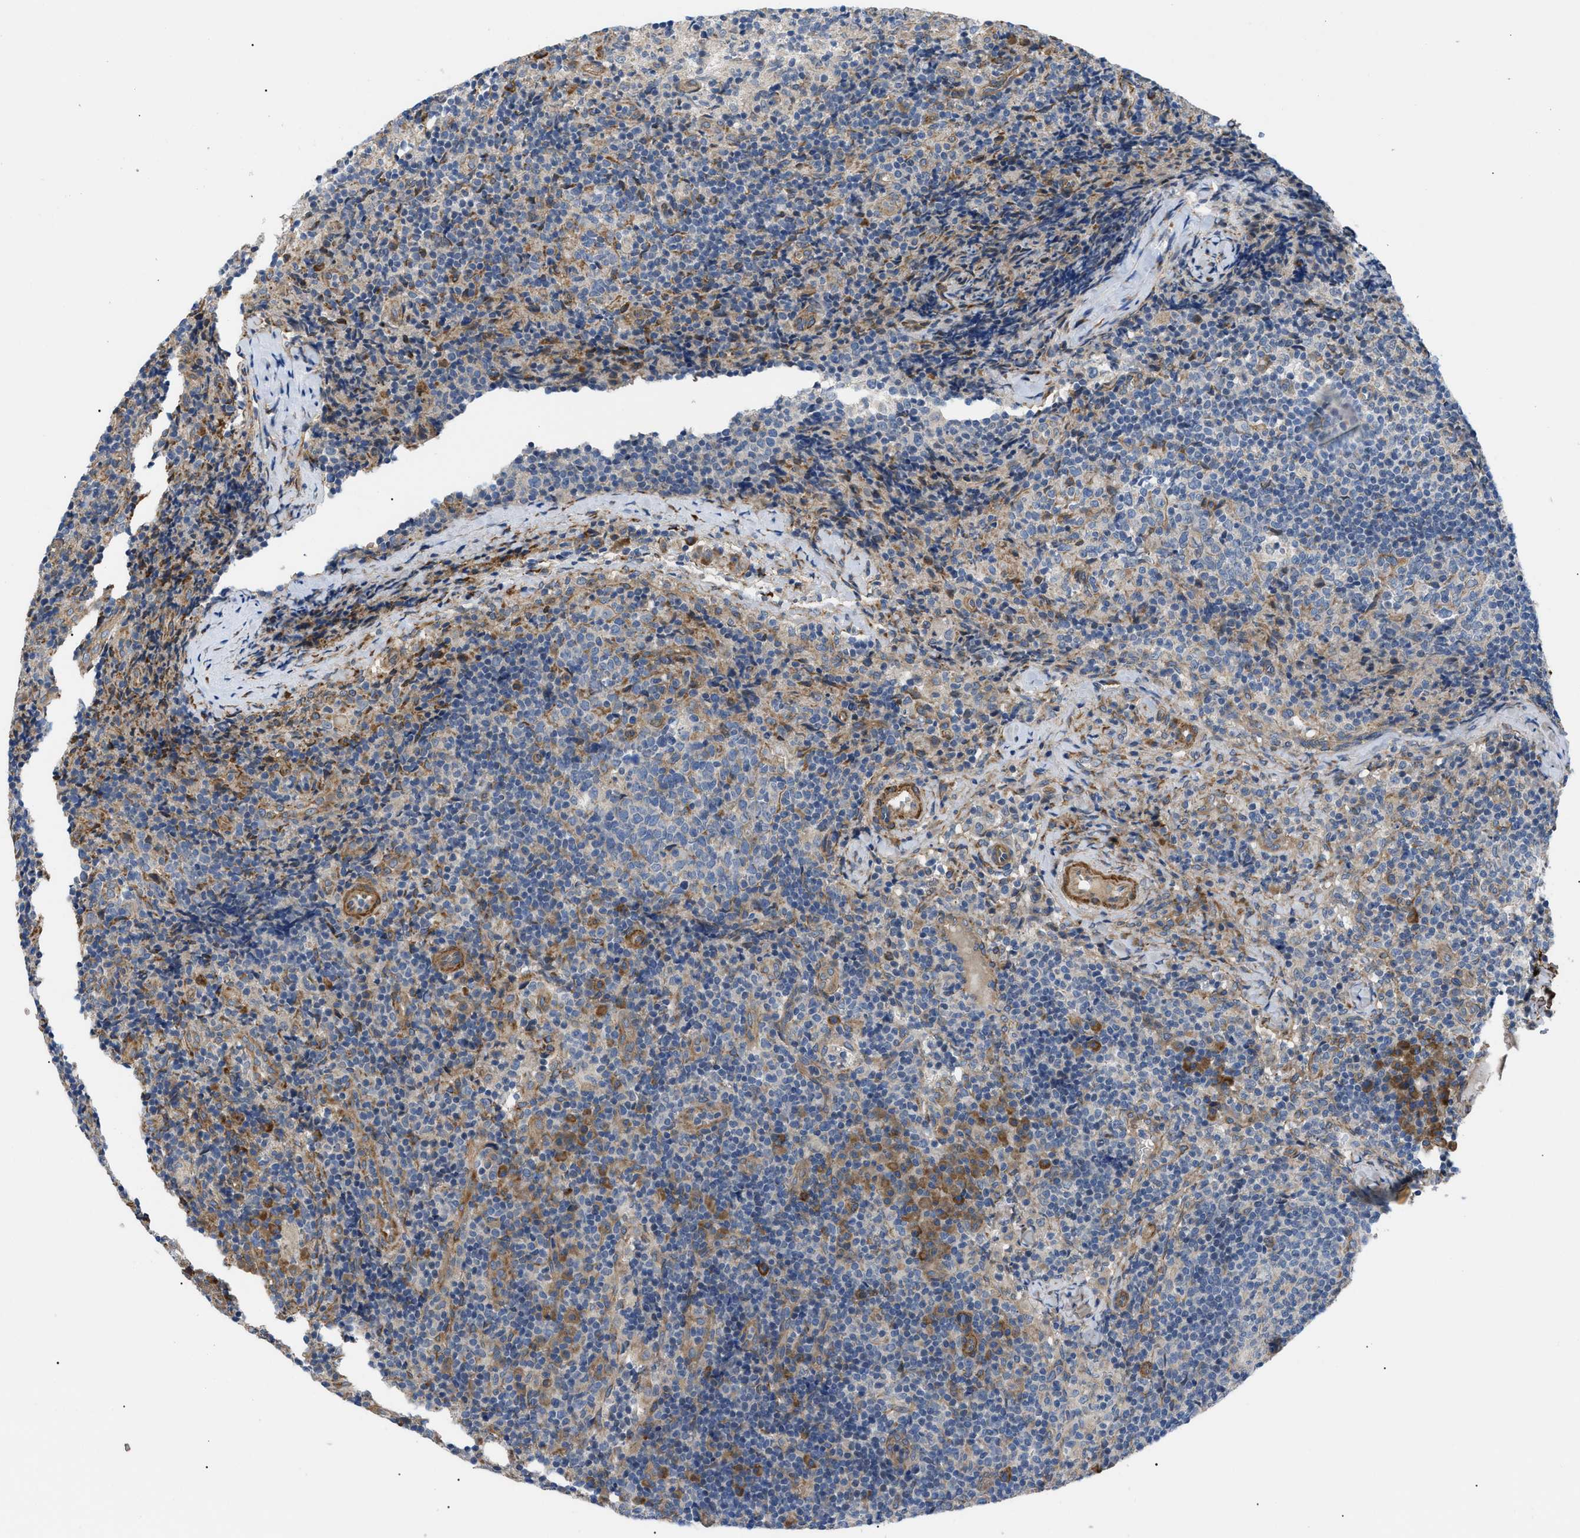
{"staining": {"intensity": "negative", "quantity": "none", "location": "none"}, "tissue": "lymph node", "cell_type": "Germinal center cells", "image_type": "normal", "snomed": [{"axis": "morphology", "description": "Normal tissue, NOS"}, {"axis": "morphology", "description": "Inflammation, NOS"}, {"axis": "topography", "description": "Lymph node"}], "caption": "An immunohistochemistry (IHC) micrograph of unremarkable lymph node is shown. There is no staining in germinal center cells of lymph node. (Stains: DAB (3,3'-diaminobenzidine) IHC with hematoxylin counter stain, Microscopy: brightfield microscopy at high magnification).", "gene": "MYO10", "patient": {"sex": "male", "age": 55}}